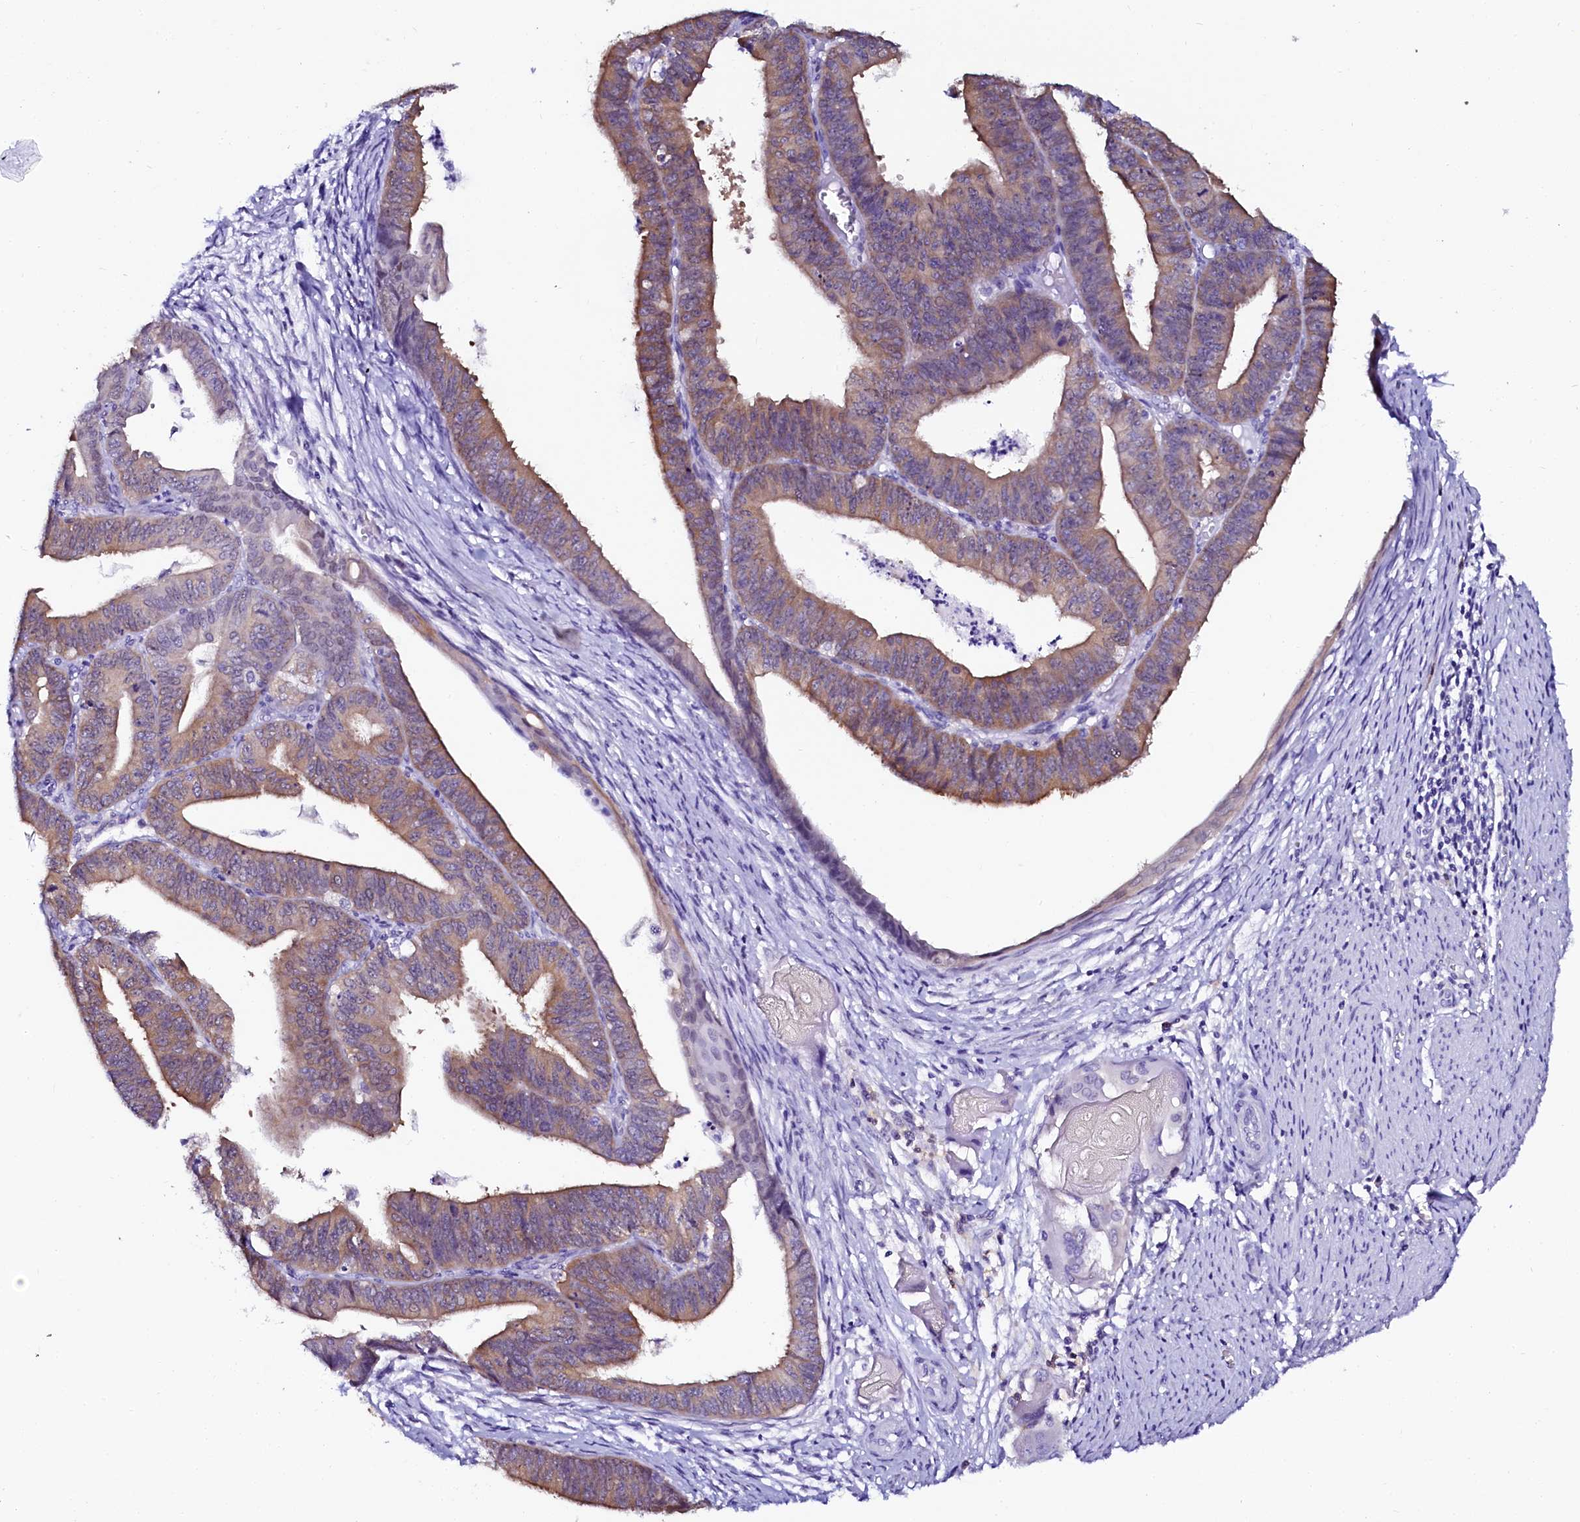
{"staining": {"intensity": "weak", "quantity": ">75%", "location": "cytoplasmic/membranous"}, "tissue": "endometrial cancer", "cell_type": "Tumor cells", "image_type": "cancer", "snomed": [{"axis": "morphology", "description": "Adenocarcinoma, NOS"}, {"axis": "topography", "description": "Endometrium"}], "caption": "Endometrial adenocarcinoma stained for a protein exhibits weak cytoplasmic/membranous positivity in tumor cells.", "gene": "SORD", "patient": {"sex": "female", "age": 73}}